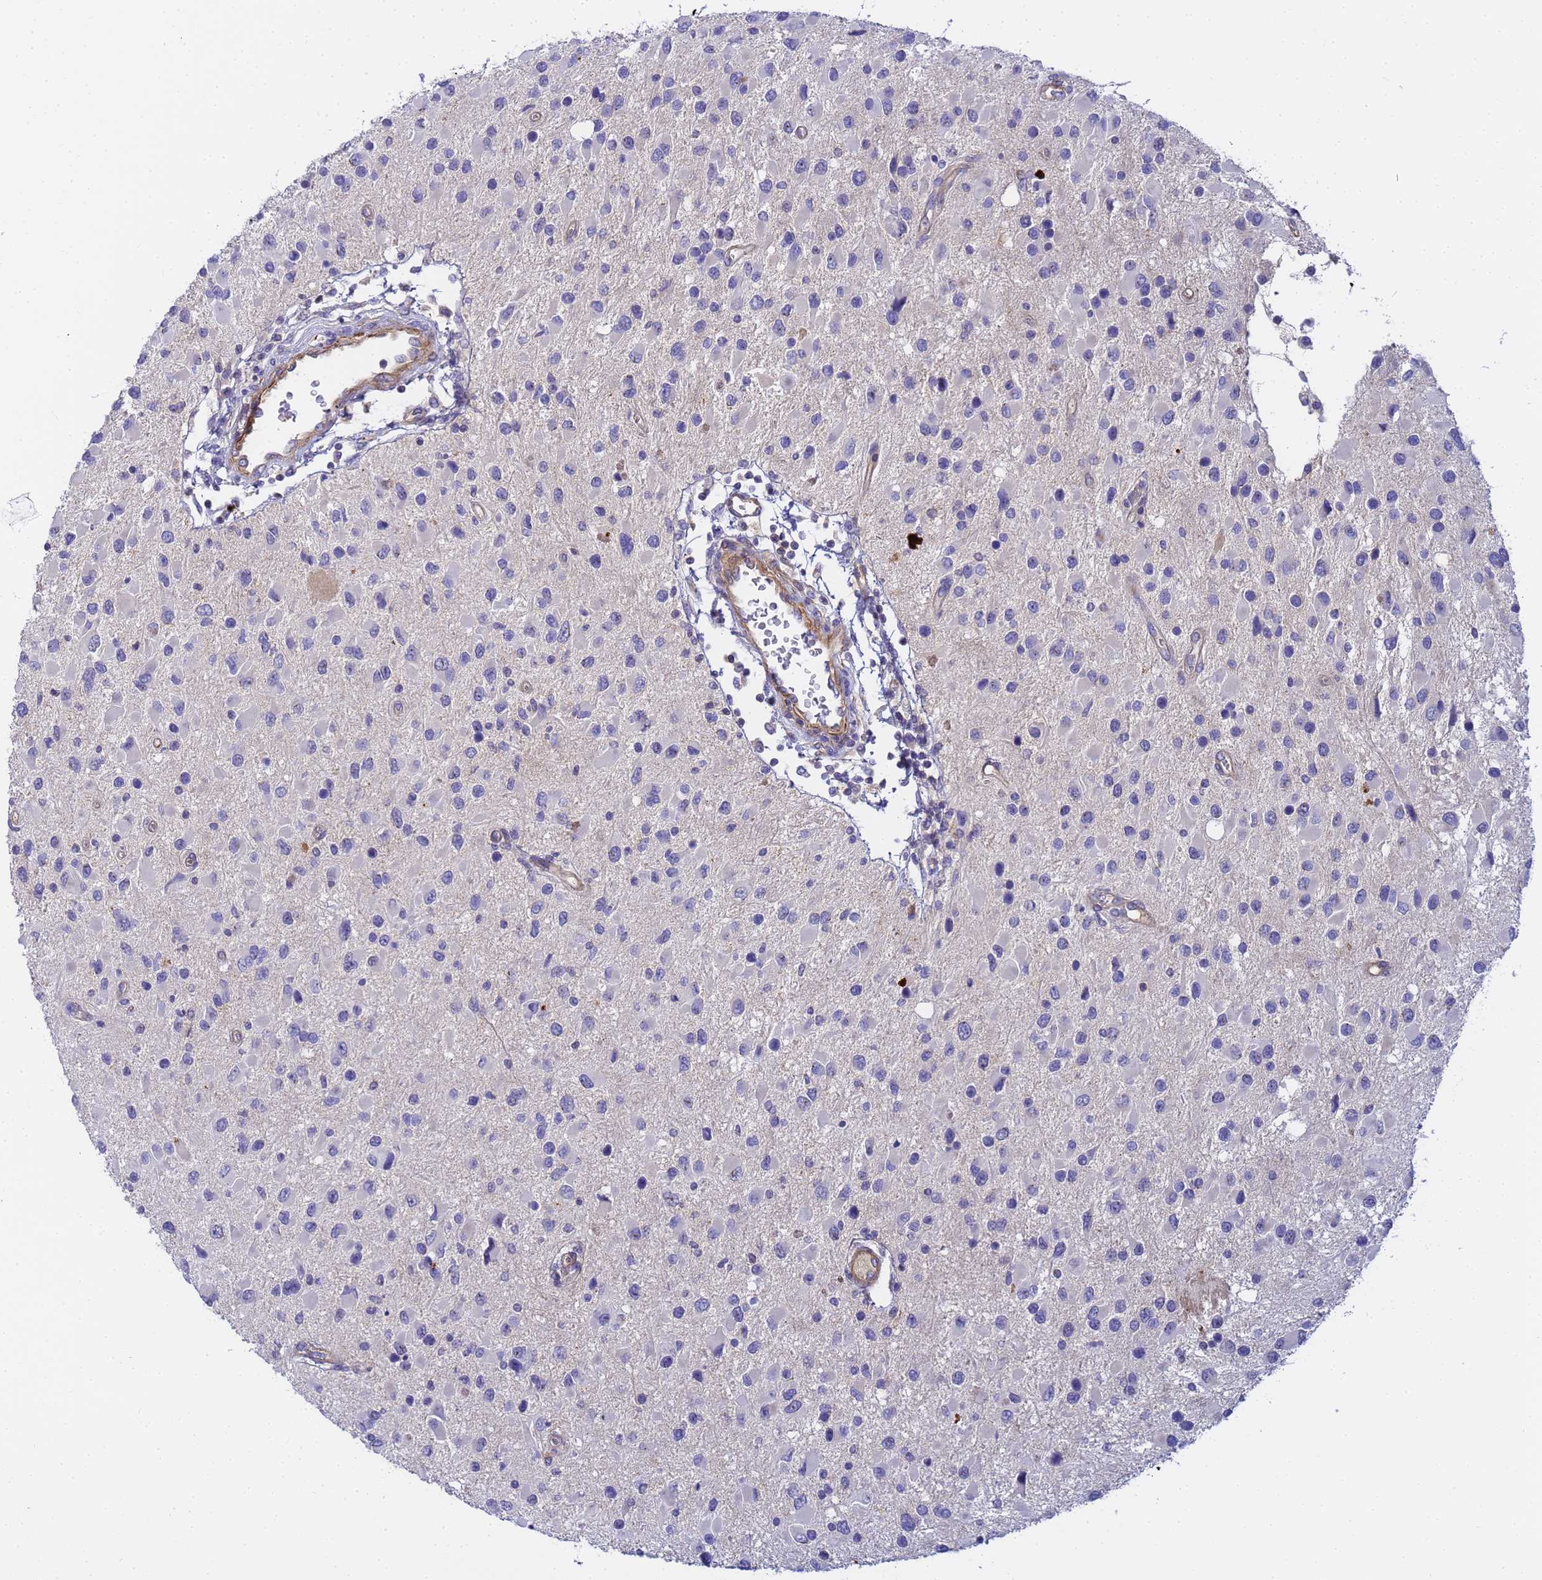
{"staining": {"intensity": "negative", "quantity": "none", "location": "none"}, "tissue": "glioma", "cell_type": "Tumor cells", "image_type": "cancer", "snomed": [{"axis": "morphology", "description": "Glioma, malignant, High grade"}, {"axis": "topography", "description": "Brain"}], "caption": "DAB immunohistochemical staining of human glioma reveals no significant expression in tumor cells. (Stains: DAB (3,3'-diaminobenzidine) immunohistochemistry with hematoxylin counter stain, Microscopy: brightfield microscopy at high magnification).", "gene": "MYL12A", "patient": {"sex": "male", "age": 53}}